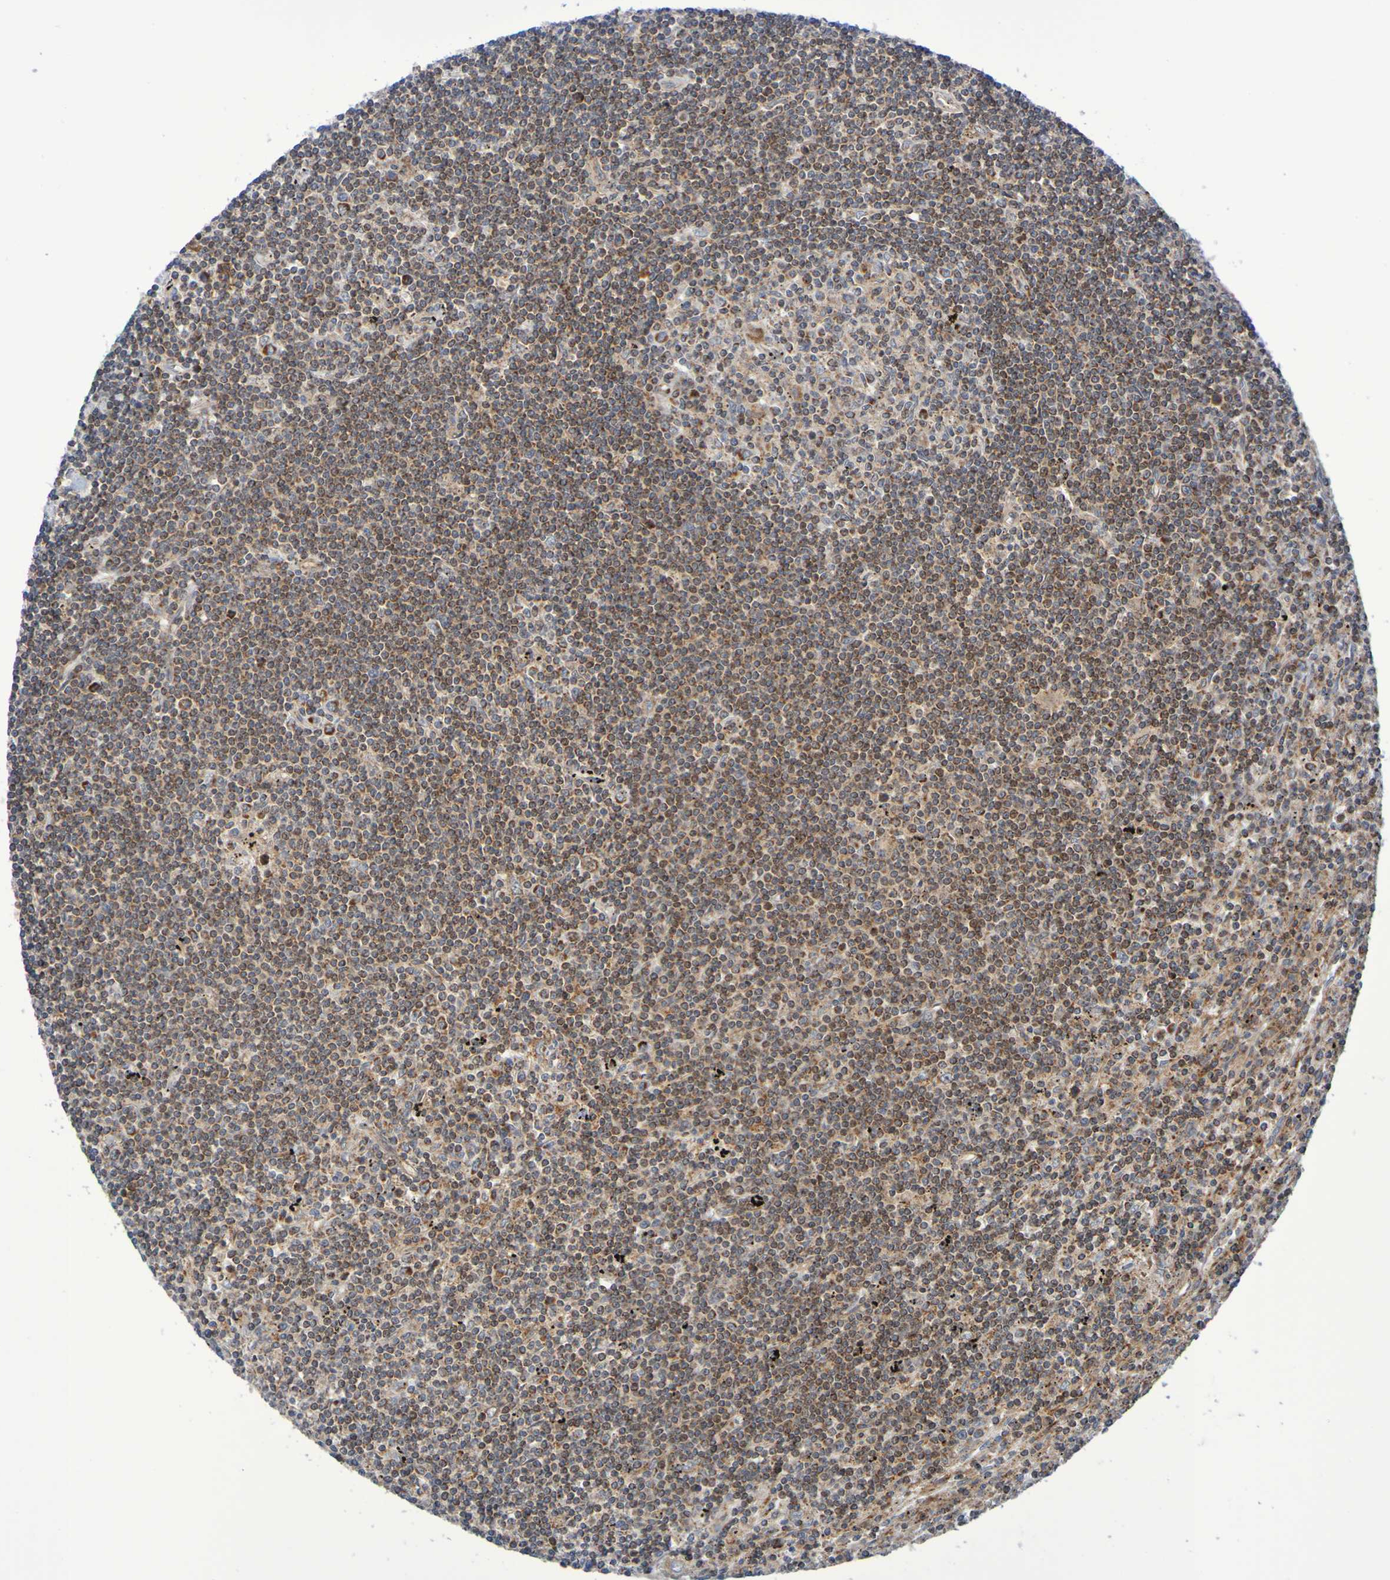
{"staining": {"intensity": "moderate", "quantity": ">75%", "location": "cytoplasmic/membranous"}, "tissue": "lymphoma", "cell_type": "Tumor cells", "image_type": "cancer", "snomed": [{"axis": "morphology", "description": "Malignant lymphoma, non-Hodgkin's type, Low grade"}, {"axis": "topography", "description": "Spleen"}], "caption": "Immunohistochemical staining of human low-grade malignant lymphoma, non-Hodgkin's type shows moderate cytoplasmic/membranous protein staining in approximately >75% of tumor cells.", "gene": "CCDC51", "patient": {"sex": "male", "age": 76}}